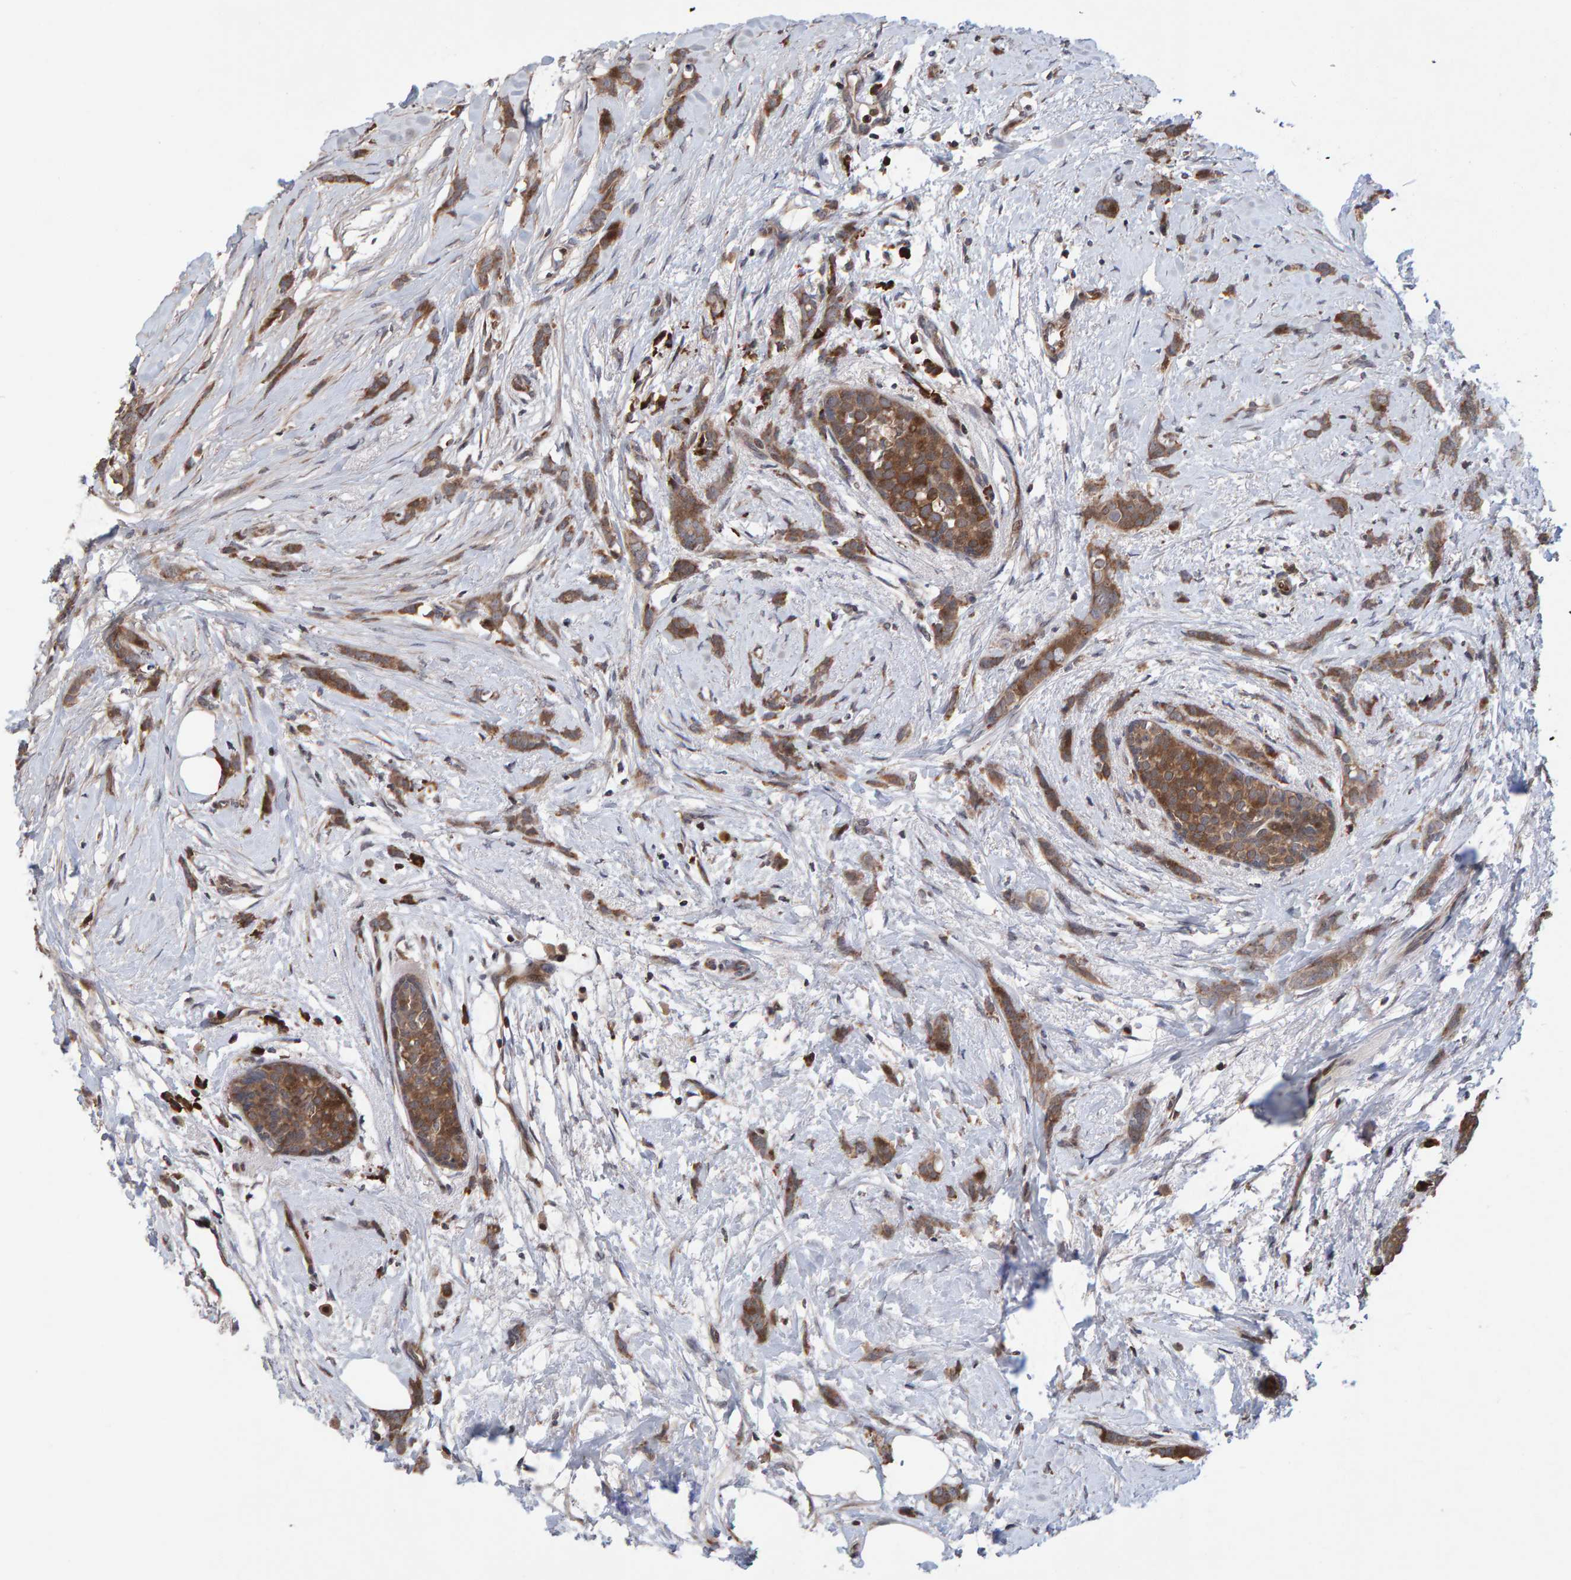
{"staining": {"intensity": "moderate", "quantity": ">75%", "location": "cytoplasmic/membranous"}, "tissue": "breast cancer", "cell_type": "Tumor cells", "image_type": "cancer", "snomed": [{"axis": "morphology", "description": "Lobular carcinoma, in situ"}, {"axis": "morphology", "description": "Lobular carcinoma"}, {"axis": "topography", "description": "Breast"}], "caption": "DAB immunohistochemical staining of breast cancer reveals moderate cytoplasmic/membranous protein positivity in about >75% of tumor cells.", "gene": "PECR", "patient": {"sex": "female", "age": 41}}